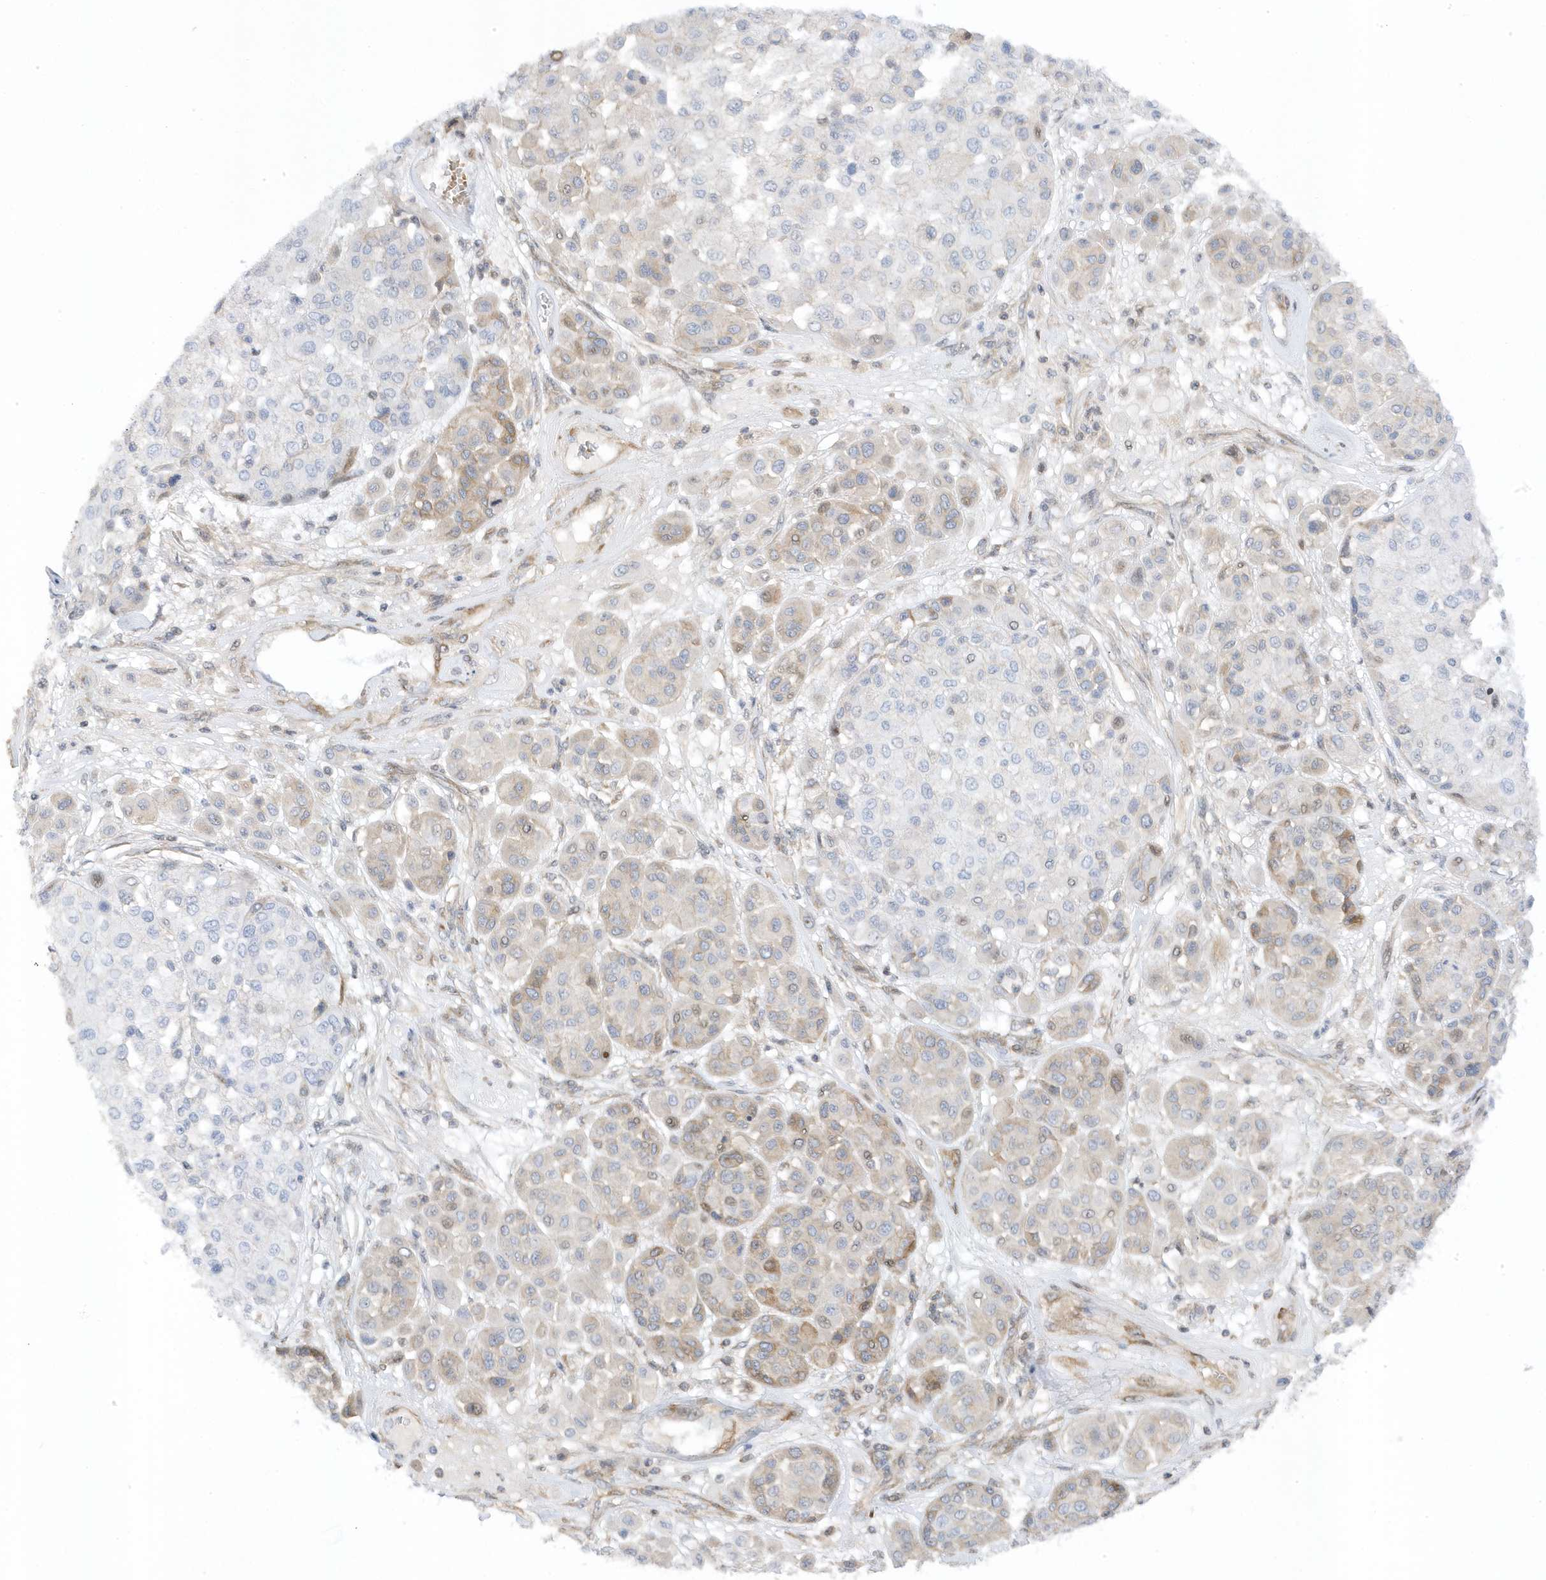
{"staining": {"intensity": "weak", "quantity": "<25%", "location": "cytoplasmic/membranous"}, "tissue": "melanoma", "cell_type": "Tumor cells", "image_type": "cancer", "snomed": [{"axis": "morphology", "description": "Malignant melanoma, Metastatic site"}, {"axis": "topography", "description": "Soft tissue"}], "caption": "A photomicrograph of malignant melanoma (metastatic site) stained for a protein displays no brown staining in tumor cells.", "gene": "MAP7D3", "patient": {"sex": "male", "age": 41}}